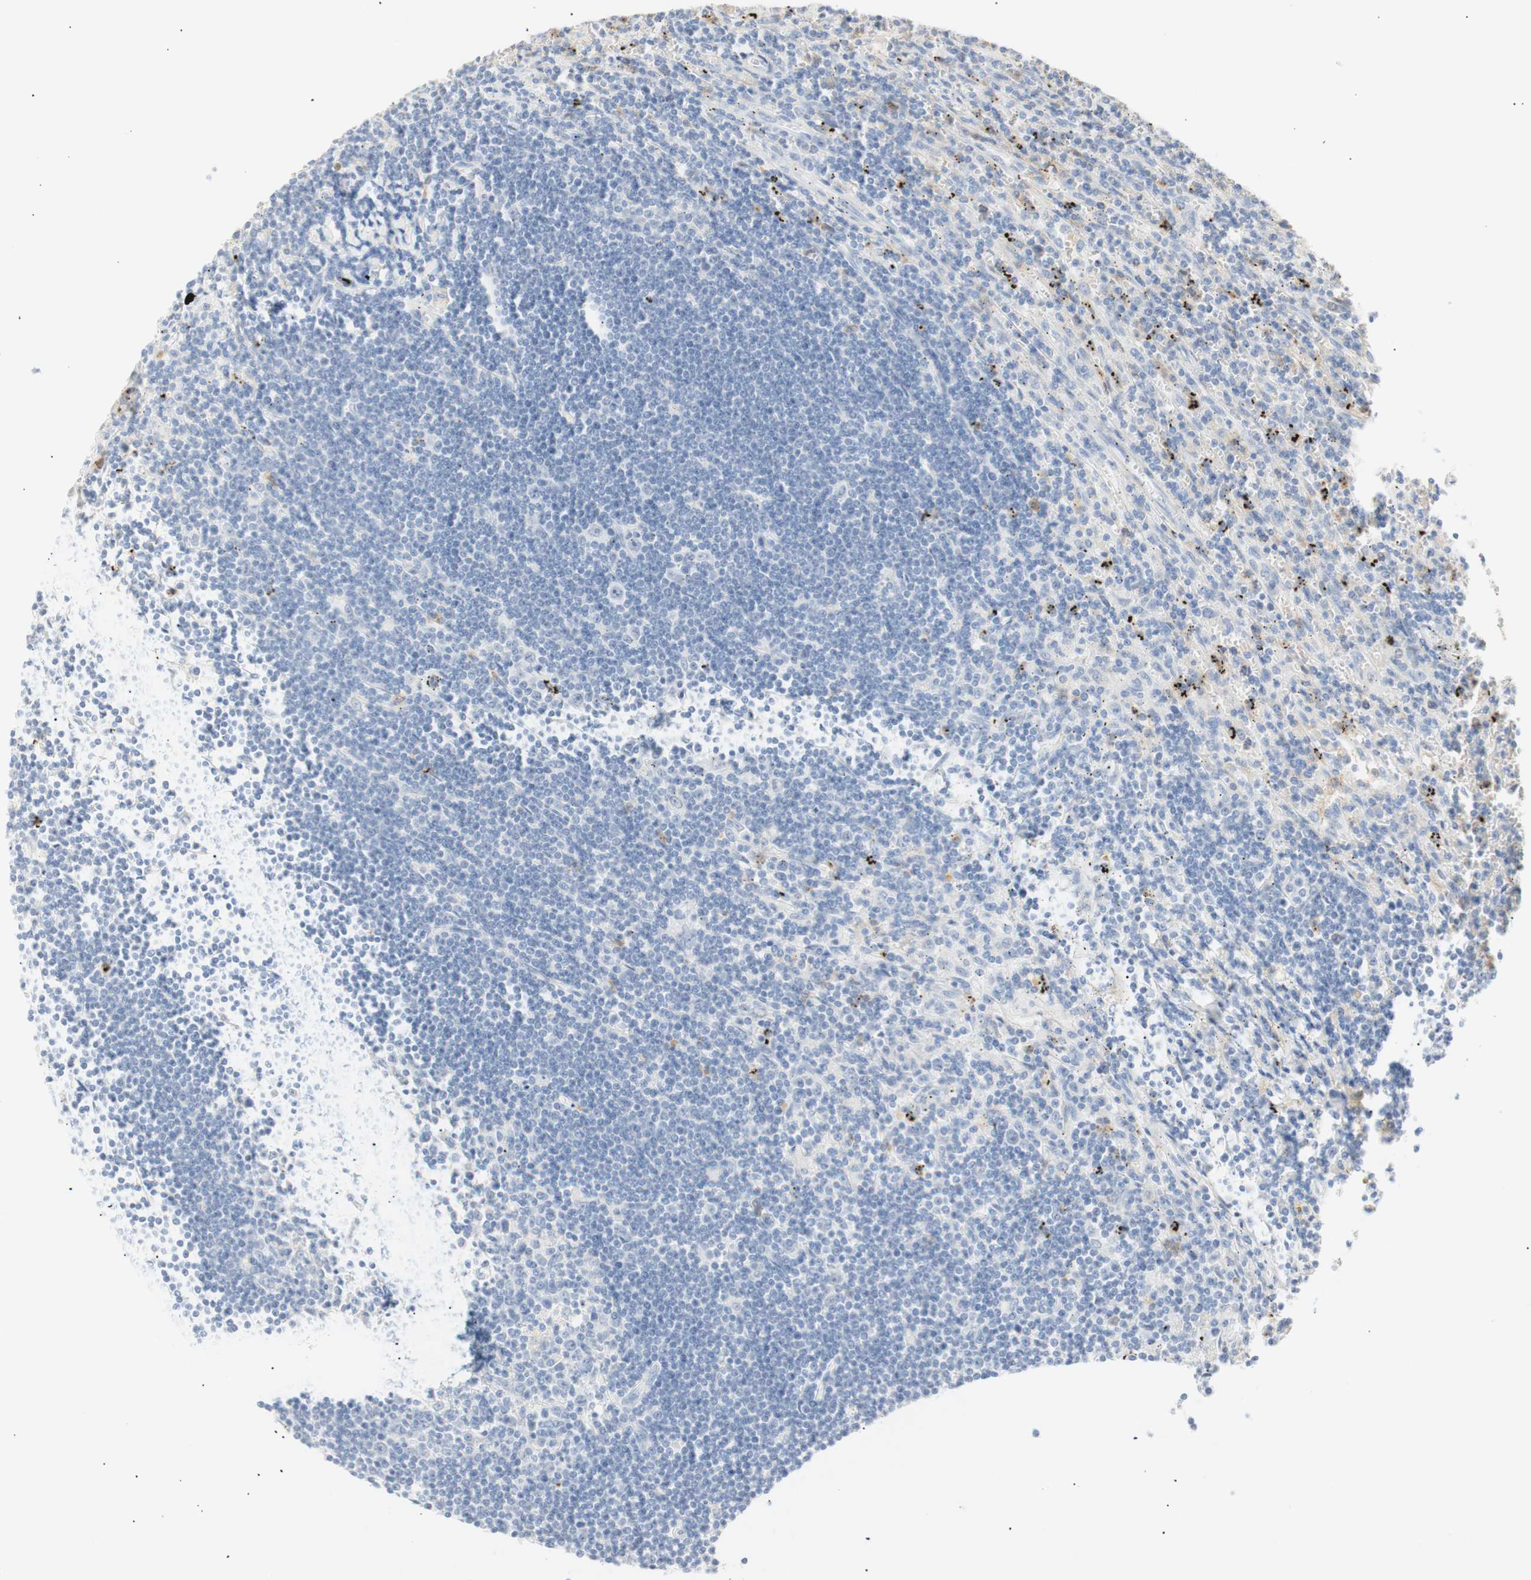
{"staining": {"intensity": "negative", "quantity": "none", "location": "none"}, "tissue": "lymphoma", "cell_type": "Tumor cells", "image_type": "cancer", "snomed": [{"axis": "morphology", "description": "Malignant lymphoma, non-Hodgkin's type, Low grade"}, {"axis": "topography", "description": "Spleen"}], "caption": "A high-resolution micrograph shows immunohistochemistry (IHC) staining of lymphoma, which exhibits no significant positivity in tumor cells.", "gene": "B4GALNT3", "patient": {"sex": "male", "age": 76}}